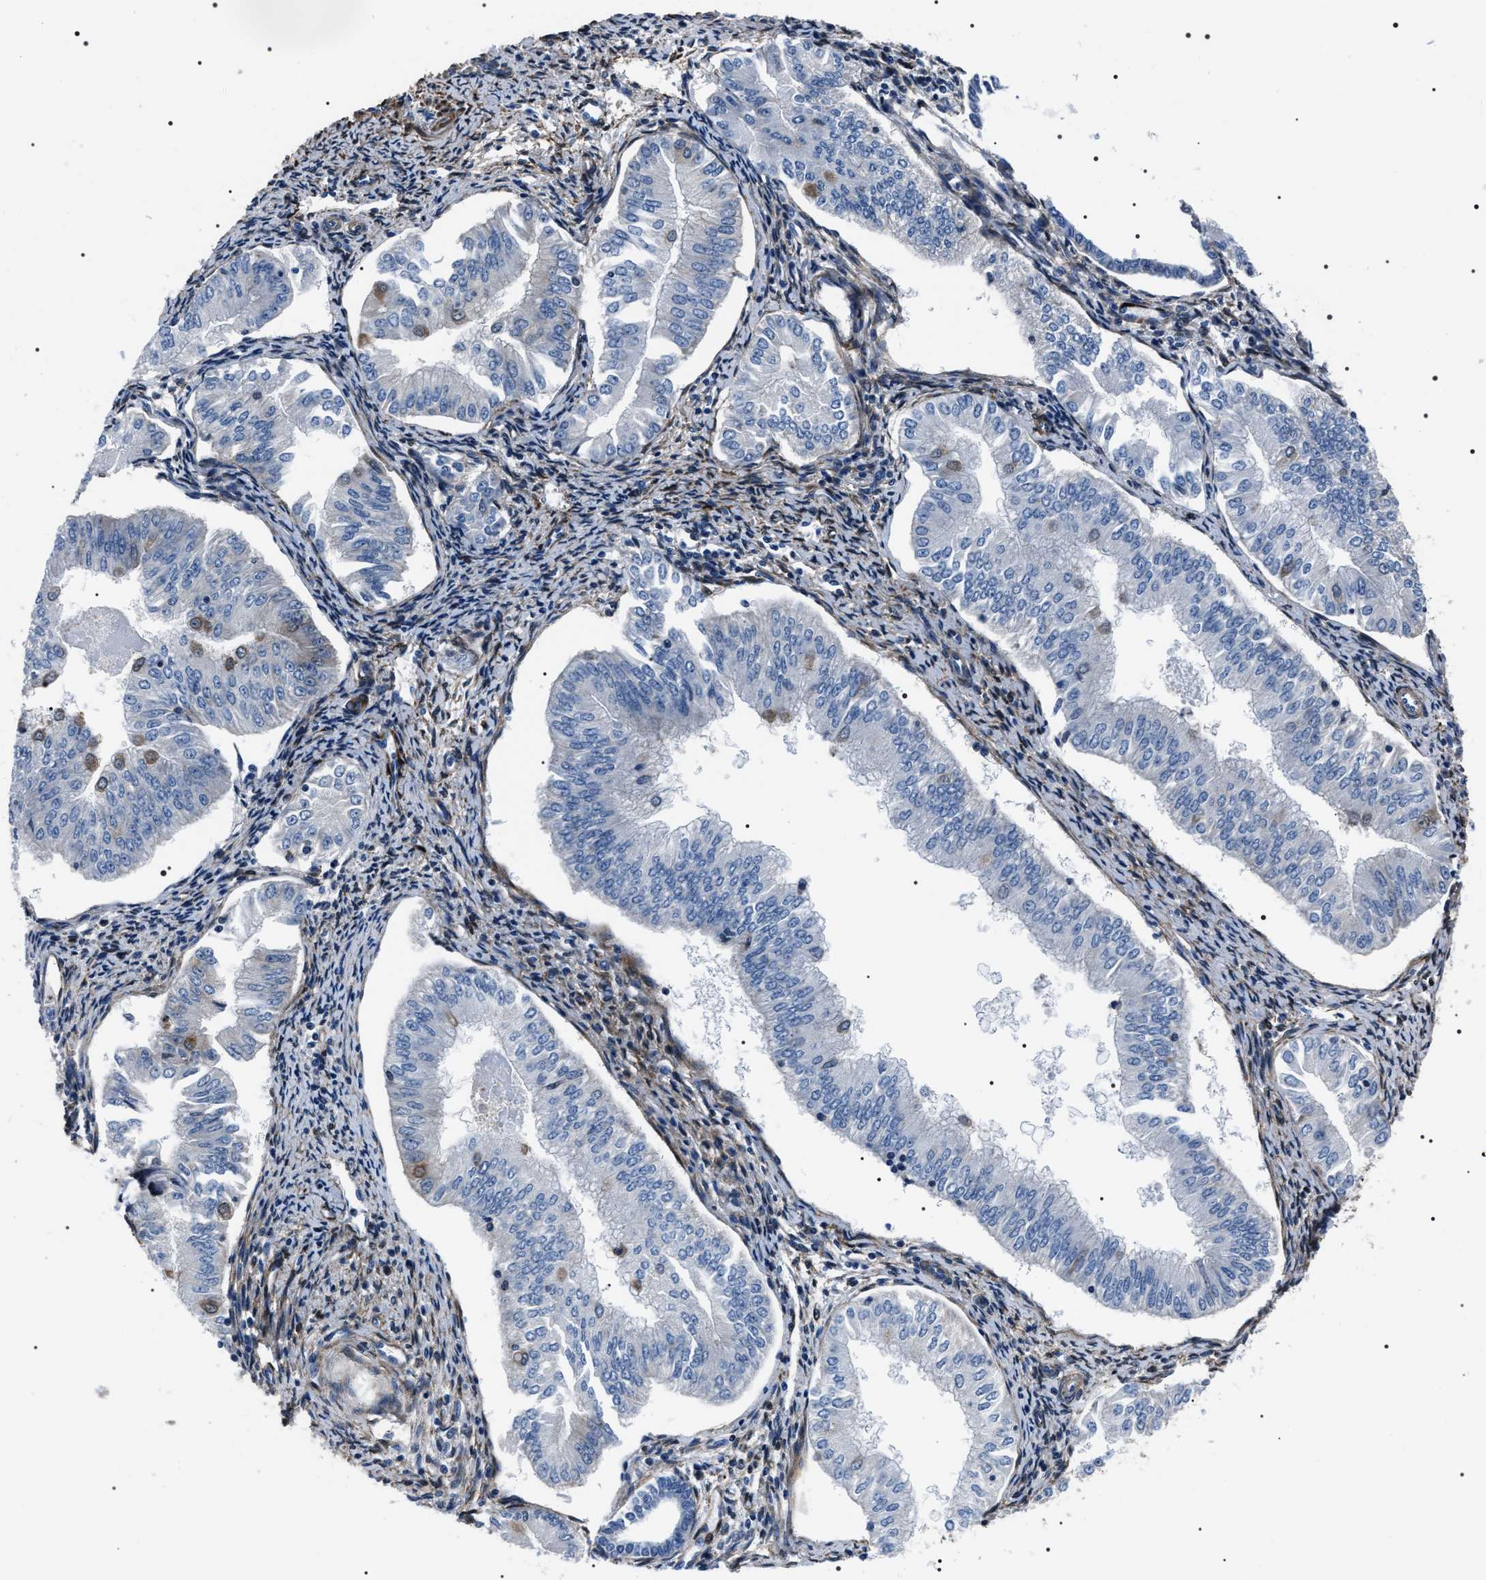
{"staining": {"intensity": "weak", "quantity": "<25%", "location": "cytoplasmic/membranous"}, "tissue": "endometrial cancer", "cell_type": "Tumor cells", "image_type": "cancer", "snomed": [{"axis": "morphology", "description": "Normal tissue, NOS"}, {"axis": "morphology", "description": "Adenocarcinoma, NOS"}, {"axis": "topography", "description": "Endometrium"}], "caption": "DAB (3,3'-diaminobenzidine) immunohistochemical staining of human adenocarcinoma (endometrial) reveals no significant expression in tumor cells.", "gene": "BAG2", "patient": {"sex": "female", "age": 53}}